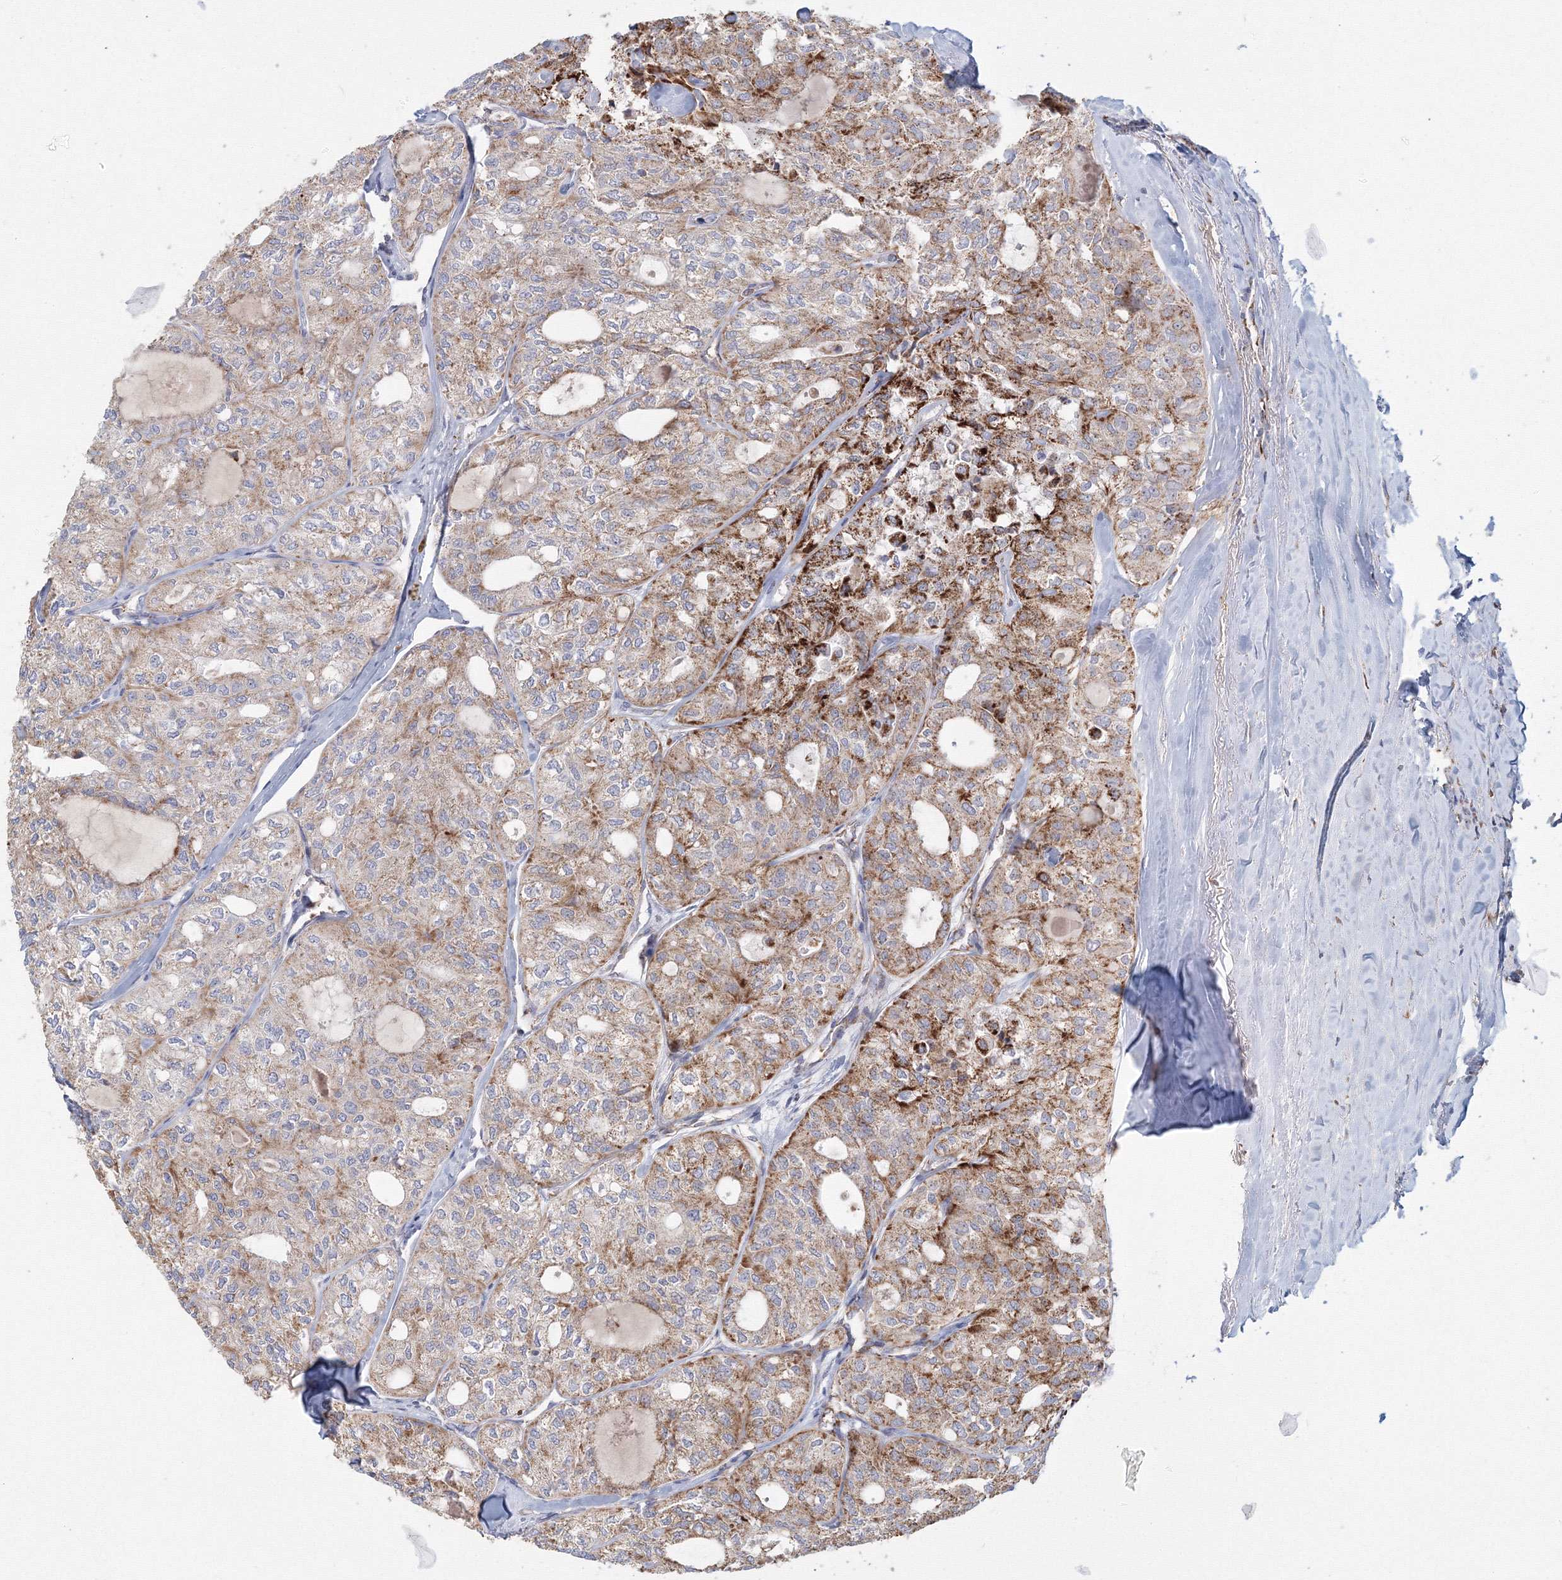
{"staining": {"intensity": "strong", "quantity": "25%-75%", "location": "cytoplasmic/membranous"}, "tissue": "thyroid cancer", "cell_type": "Tumor cells", "image_type": "cancer", "snomed": [{"axis": "morphology", "description": "Follicular adenoma carcinoma, NOS"}, {"axis": "topography", "description": "Thyroid gland"}], "caption": "A brown stain shows strong cytoplasmic/membranous positivity of a protein in thyroid follicular adenoma carcinoma tumor cells.", "gene": "GRPEL1", "patient": {"sex": "male", "age": 75}}